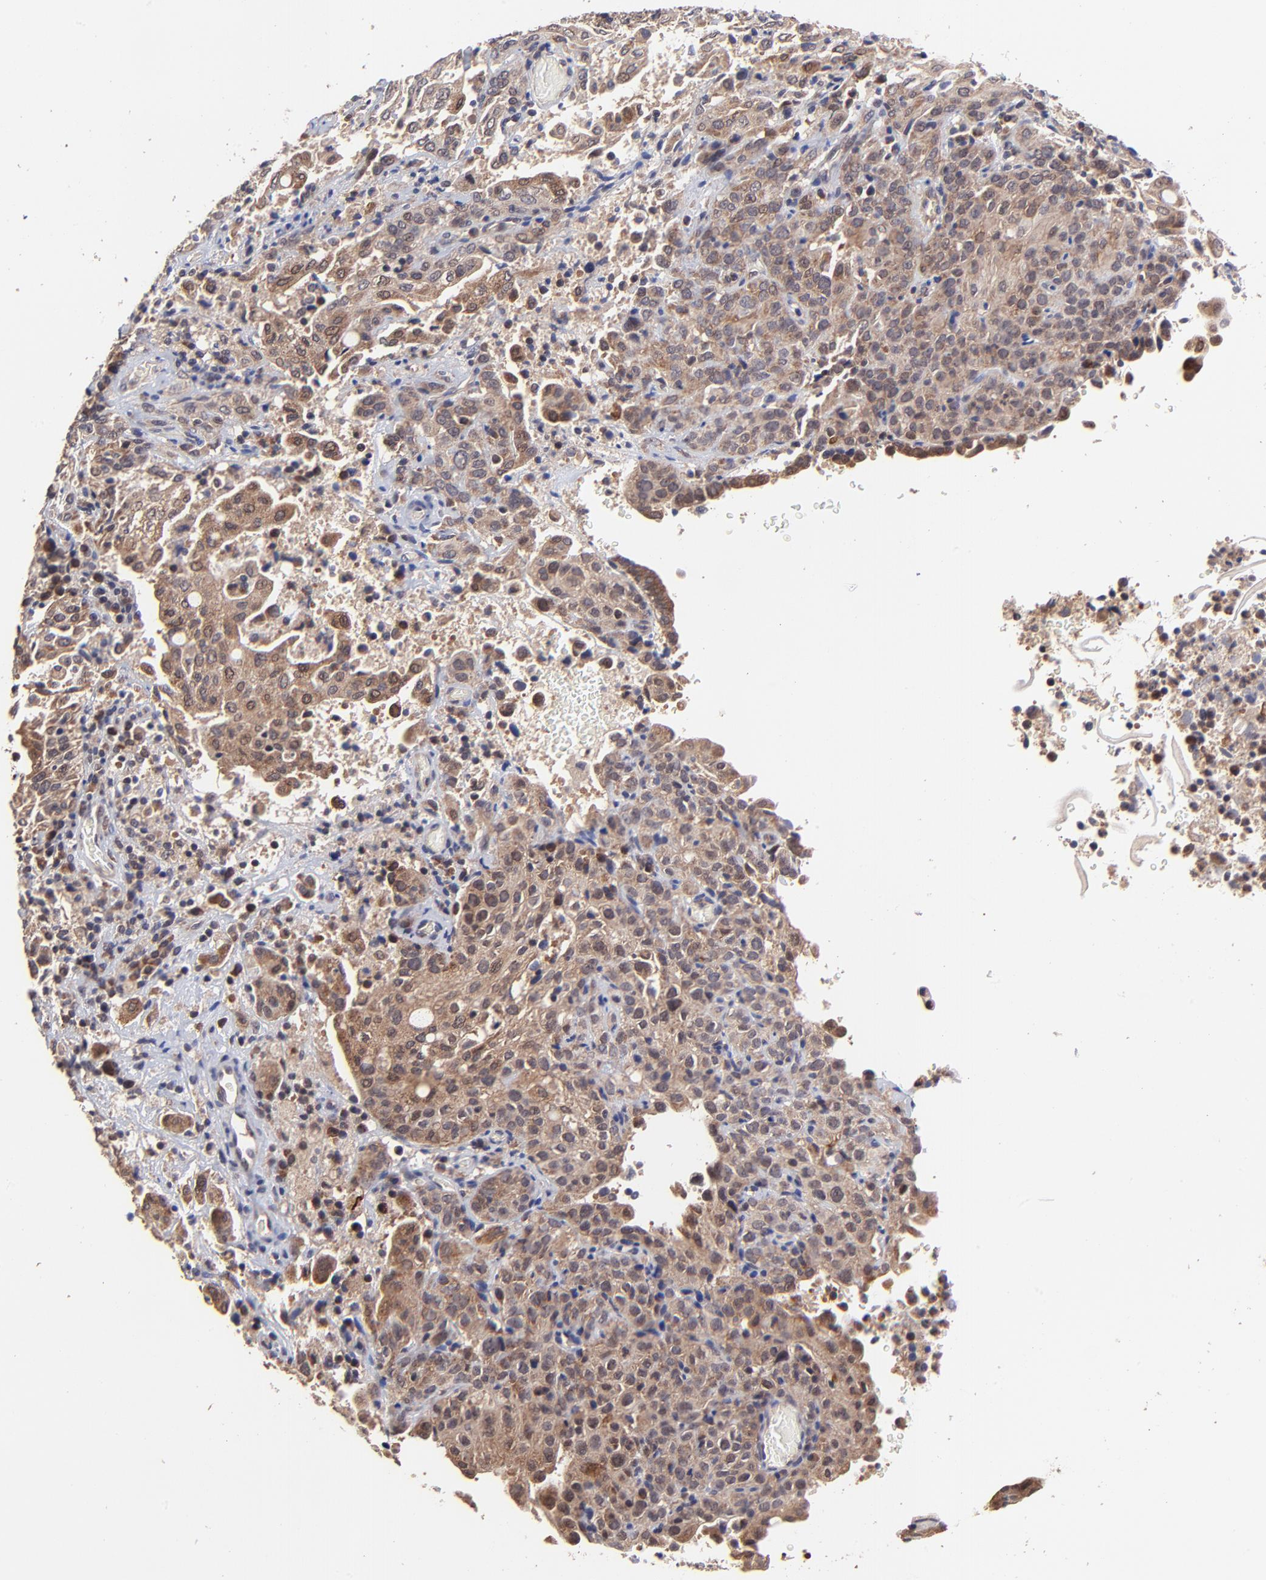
{"staining": {"intensity": "moderate", "quantity": ">75%", "location": "cytoplasmic/membranous"}, "tissue": "cervical cancer", "cell_type": "Tumor cells", "image_type": "cancer", "snomed": [{"axis": "morphology", "description": "Squamous cell carcinoma, NOS"}, {"axis": "topography", "description": "Cervix"}], "caption": "High-power microscopy captured an IHC image of cervical squamous cell carcinoma, revealing moderate cytoplasmic/membranous expression in about >75% of tumor cells. (Brightfield microscopy of DAB IHC at high magnification).", "gene": "BAIAP2L2", "patient": {"sex": "female", "age": 41}}